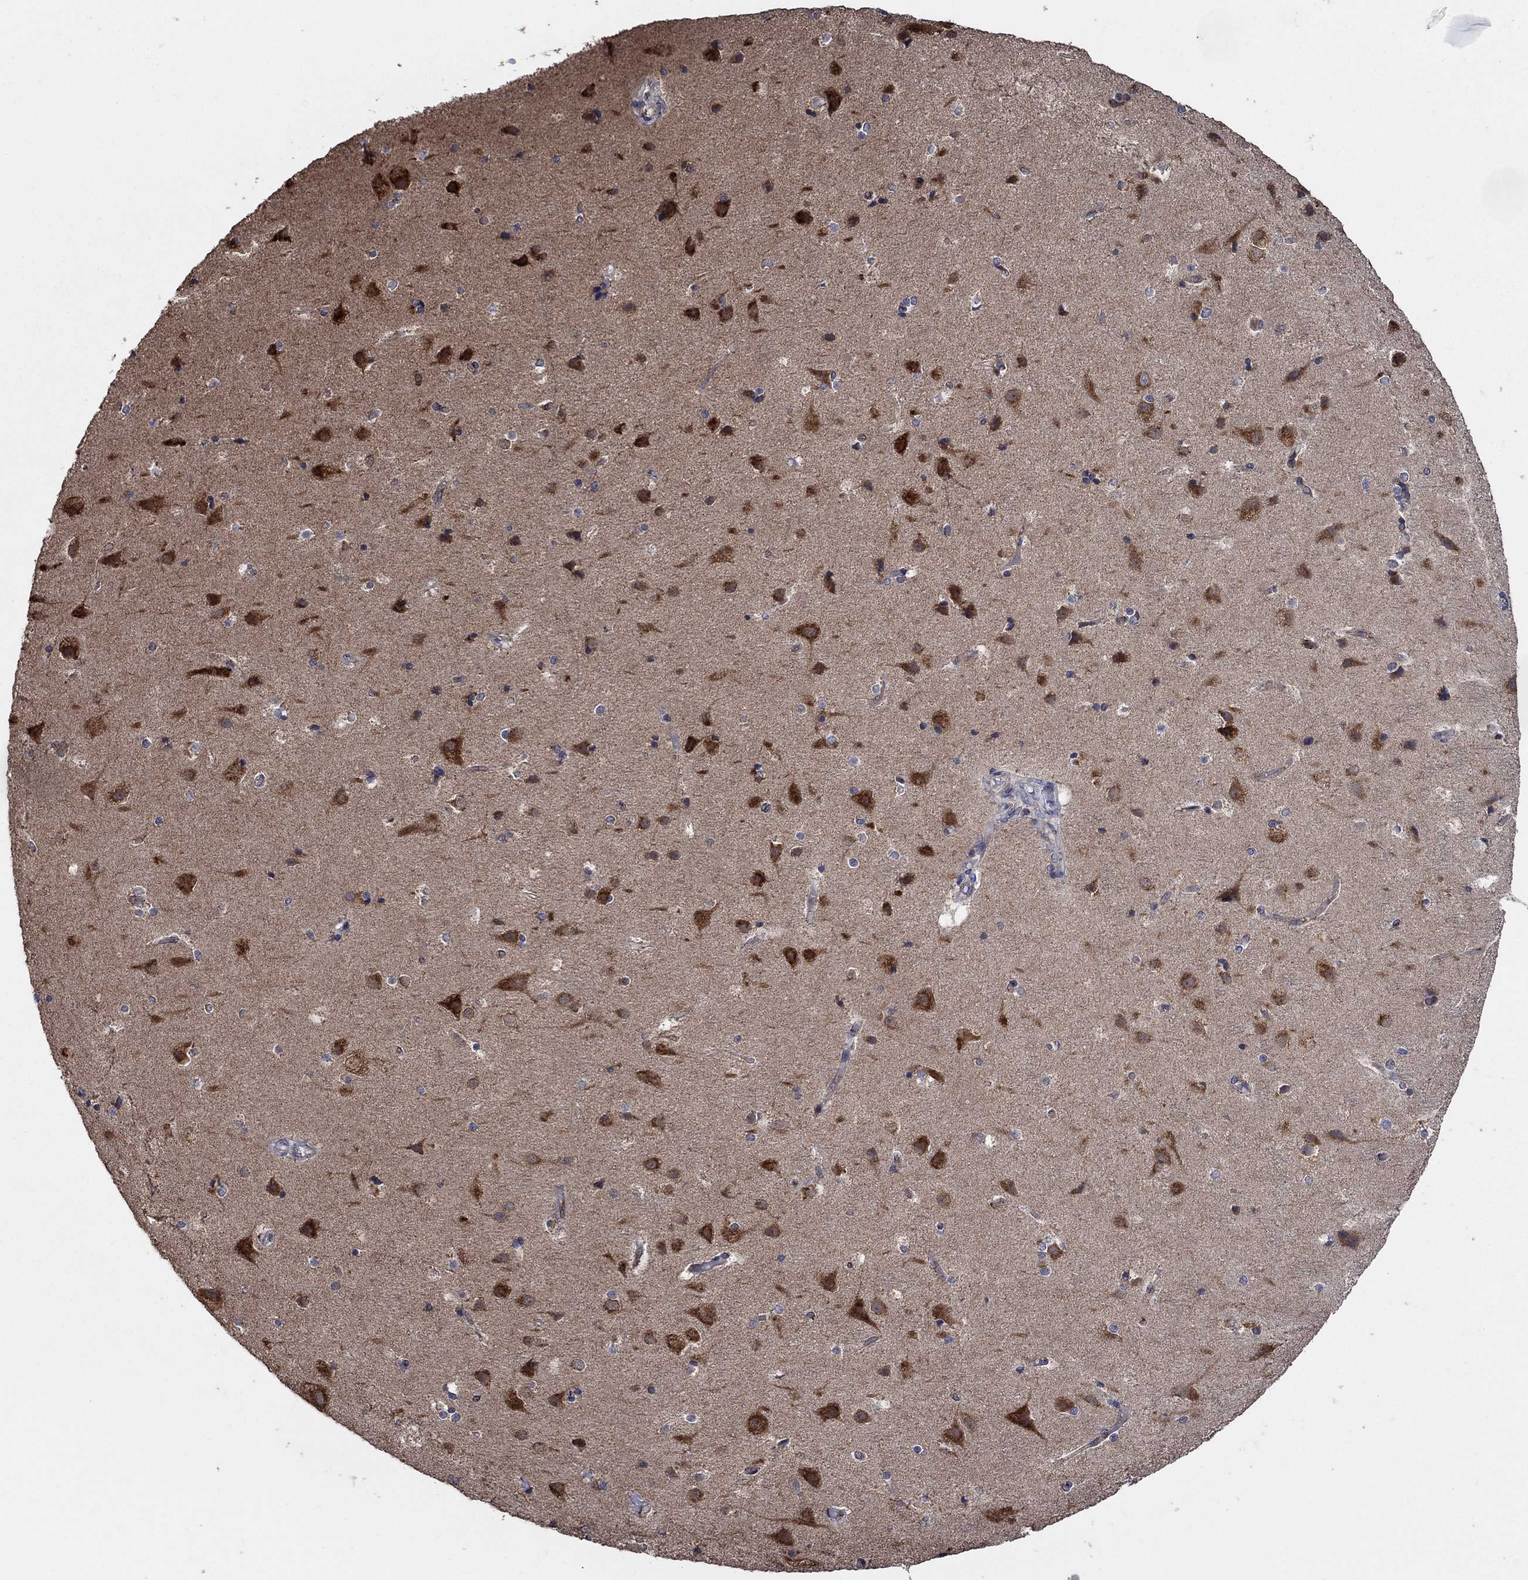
{"staining": {"intensity": "negative", "quantity": "none", "location": "none"}, "tissue": "cerebral cortex", "cell_type": "Endothelial cells", "image_type": "normal", "snomed": [{"axis": "morphology", "description": "Normal tissue, NOS"}, {"axis": "topography", "description": "Cerebral cortex"}], "caption": "Human cerebral cortex stained for a protein using immunohistochemistry shows no expression in endothelial cells.", "gene": "HID1", "patient": {"sex": "female", "age": 52}}